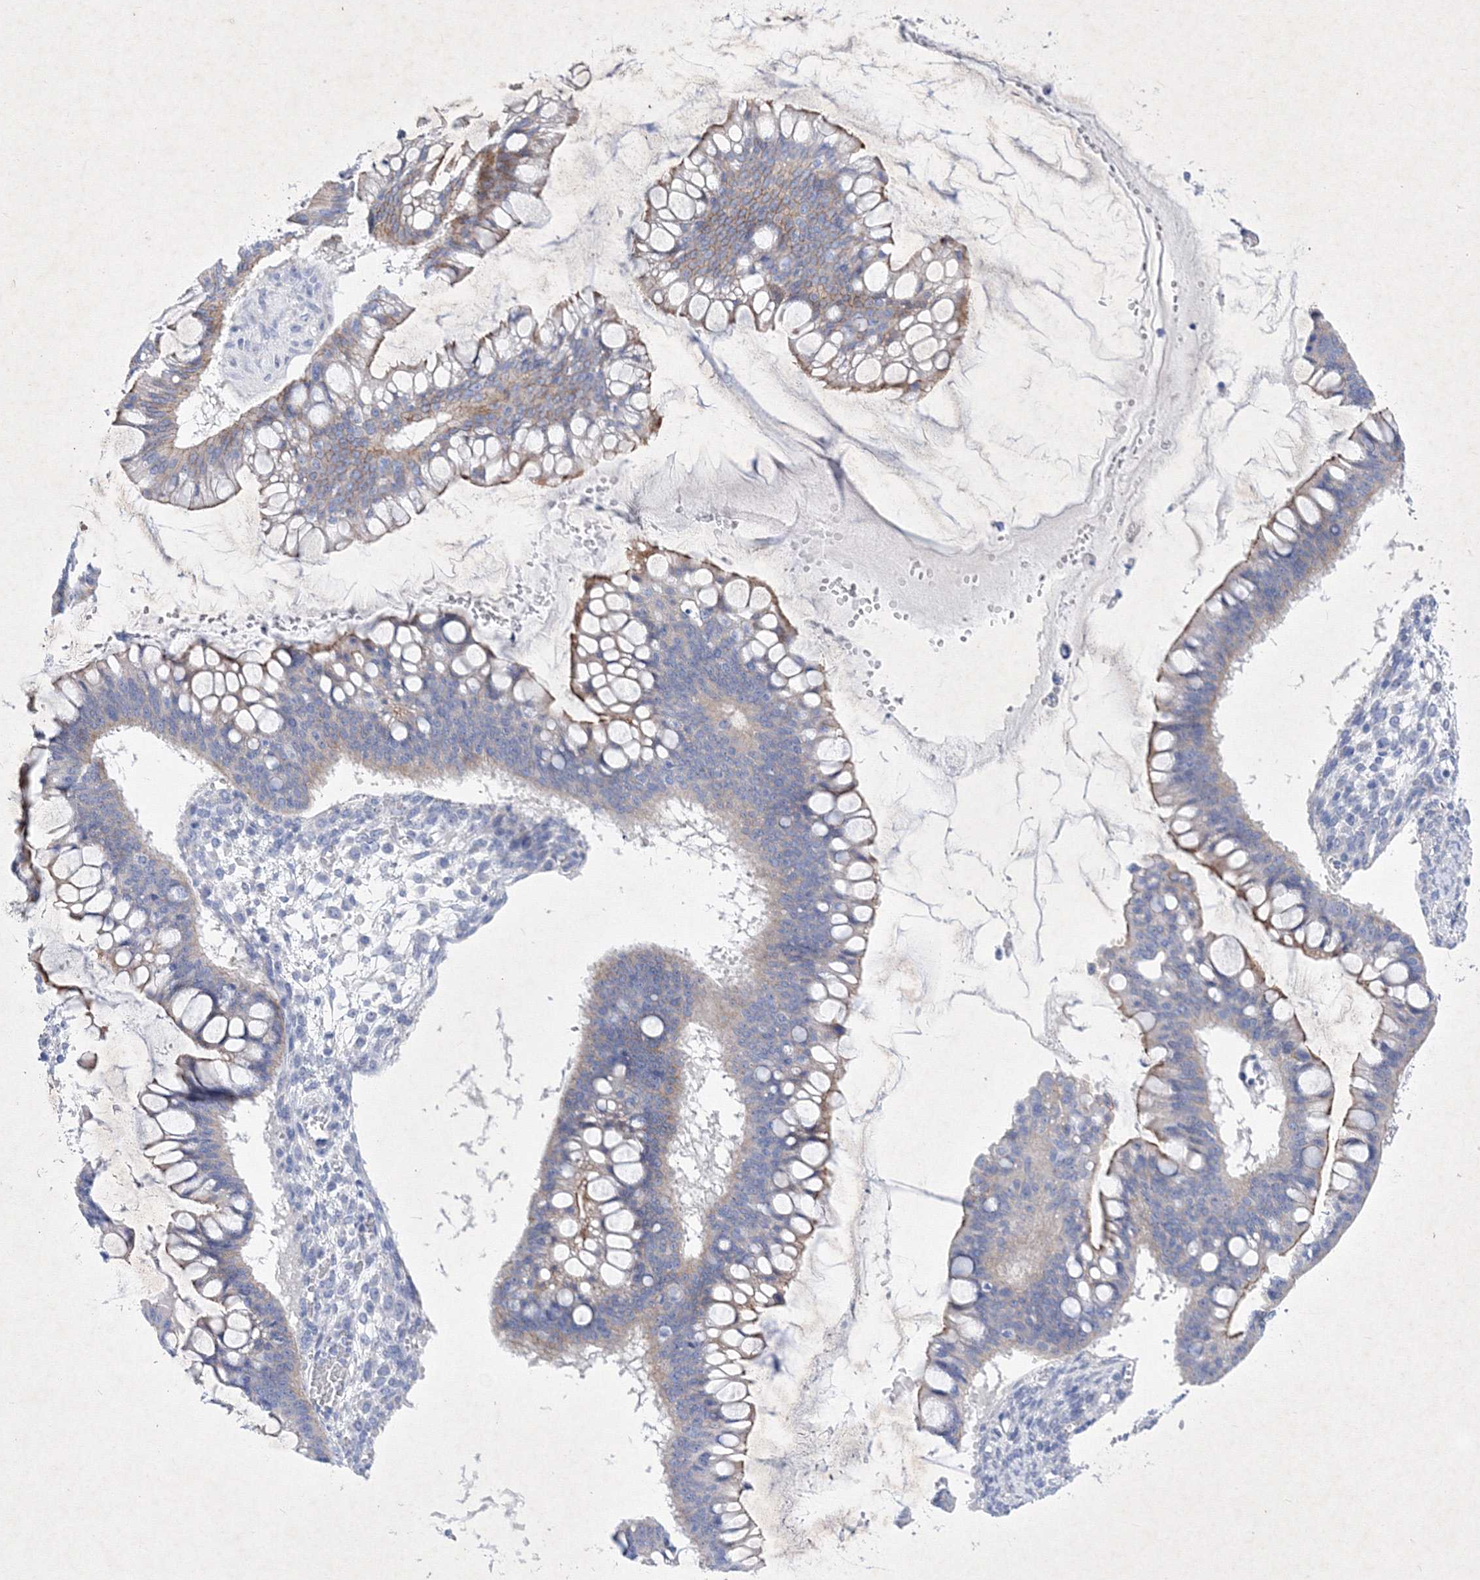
{"staining": {"intensity": "weak", "quantity": "25%-75%", "location": "cytoplasmic/membranous"}, "tissue": "ovarian cancer", "cell_type": "Tumor cells", "image_type": "cancer", "snomed": [{"axis": "morphology", "description": "Cystadenocarcinoma, mucinous, NOS"}, {"axis": "topography", "description": "Ovary"}], "caption": "An IHC image of tumor tissue is shown. Protein staining in brown labels weak cytoplasmic/membranous positivity in mucinous cystadenocarcinoma (ovarian) within tumor cells. (Stains: DAB in brown, nuclei in blue, Microscopy: brightfield microscopy at high magnification).", "gene": "GPN1", "patient": {"sex": "female", "age": 73}}